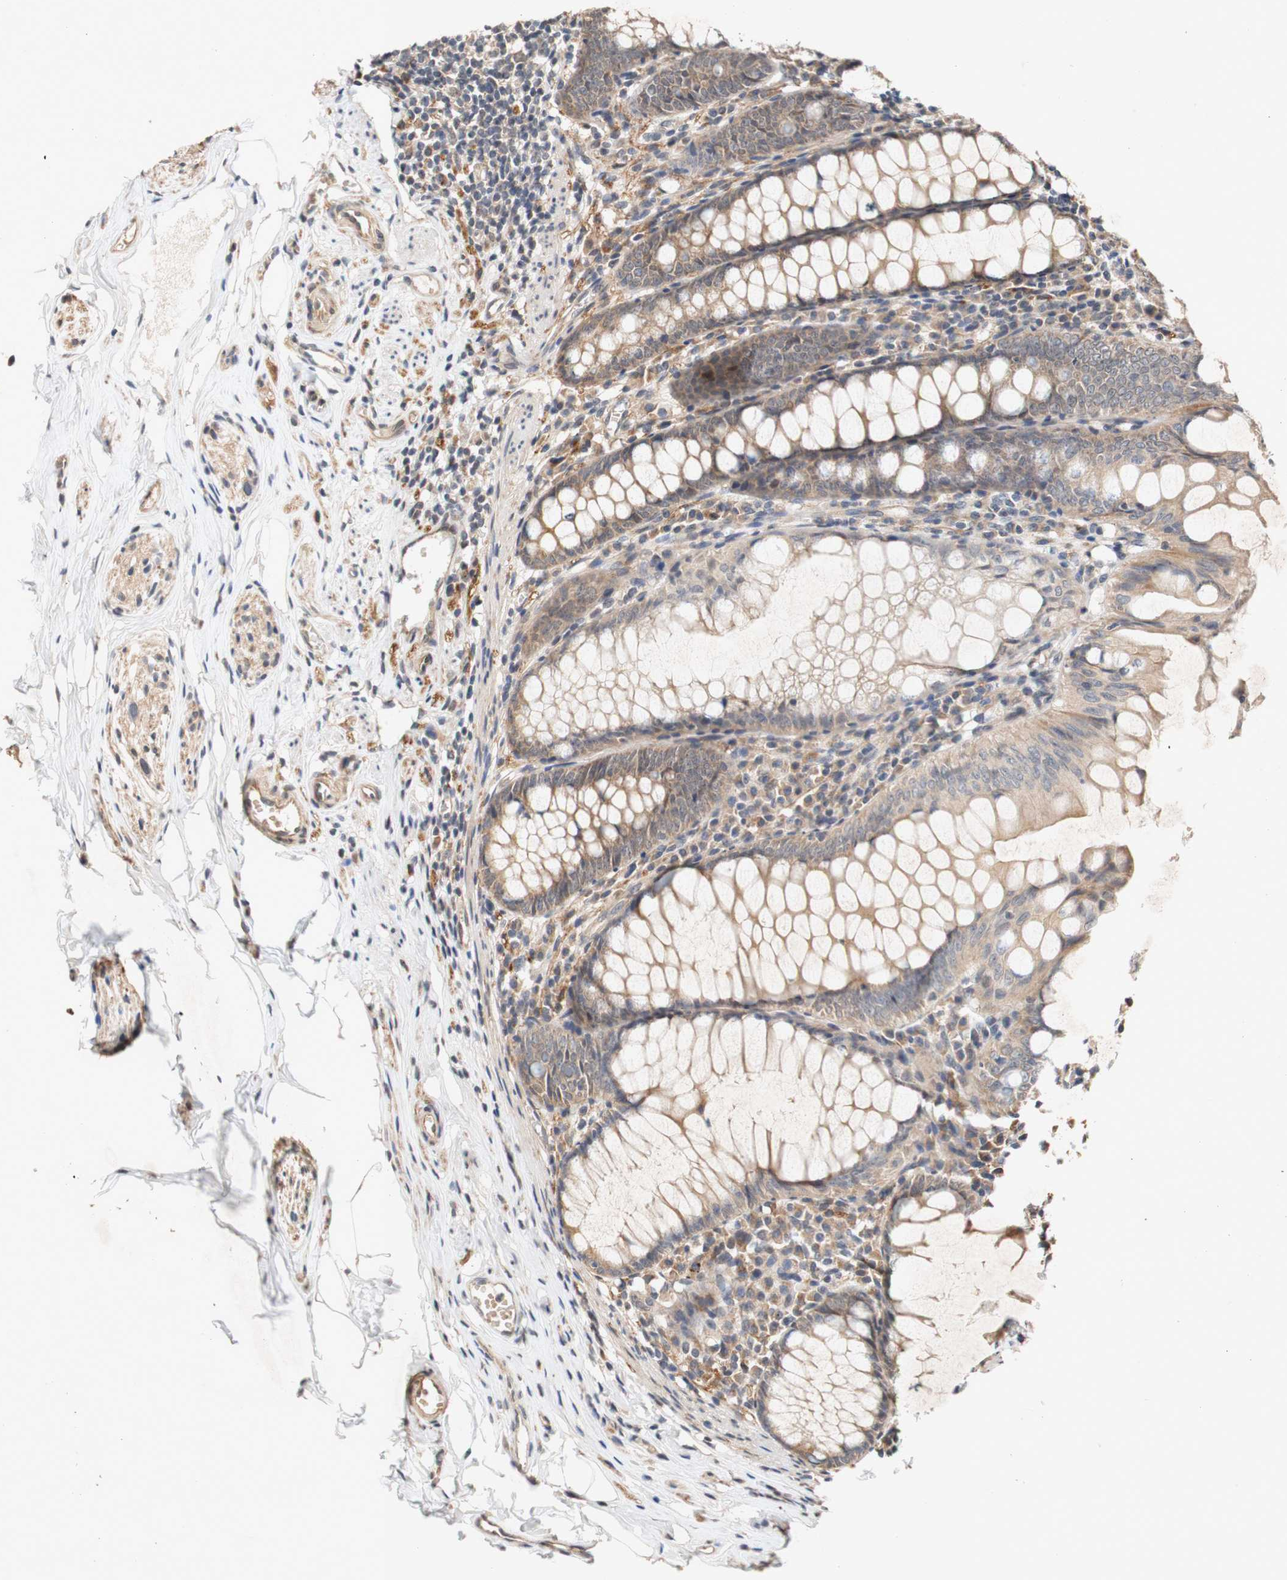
{"staining": {"intensity": "moderate", "quantity": ">75%", "location": "cytoplasmic/membranous"}, "tissue": "appendix", "cell_type": "Glandular cells", "image_type": "normal", "snomed": [{"axis": "morphology", "description": "Normal tissue, NOS"}, {"axis": "topography", "description": "Appendix"}], "caption": "Protein expression analysis of unremarkable appendix shows moderate cytoplasmic/membranous positivity in about >75% of glandular cells. (Brightfield microscopy of DAB IHC at high magnification).", "gene": "PIN1", "patient": {"sex": "female", "age": 77}}